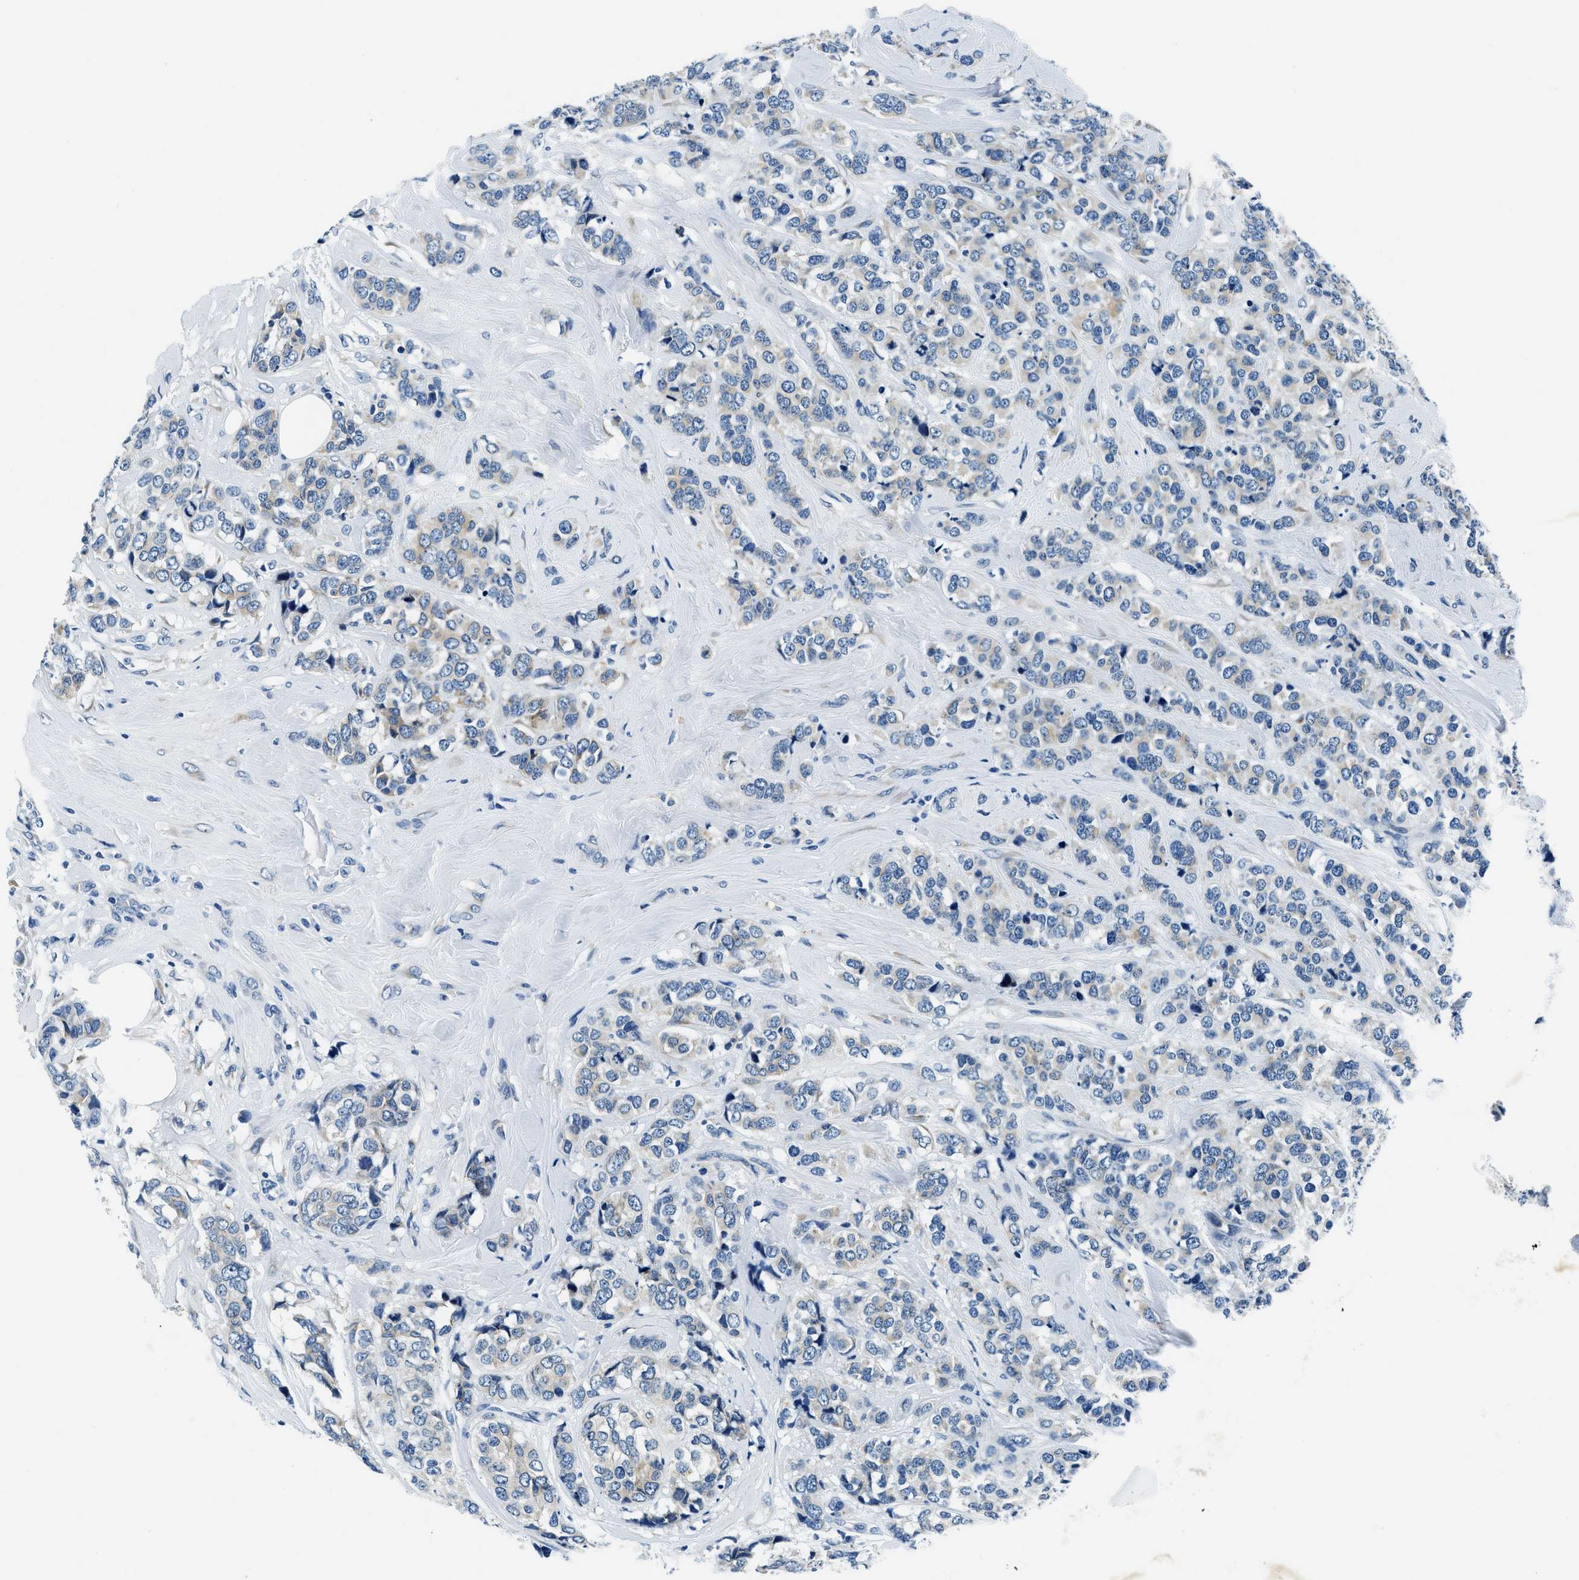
{"staining": {"intensity": "weak", "quantity": "<25%", "location": "cytoplasmic/membranous"}, "tissue": "breast cancer", "cell_type": "Tumor cells", "image_type": "cancer", "snomed": [{"axis": "morphology", "description": "Lobular carcinoma"}, {"axis": "topography", "description": "Breast"}], "caption": "A histopathology image of breast lobular carcinoma stained for a protein exhibits no brown staining in tumor cells.", "gene": "UBAC2", "patient": {"sex": "female", "age": 59}}